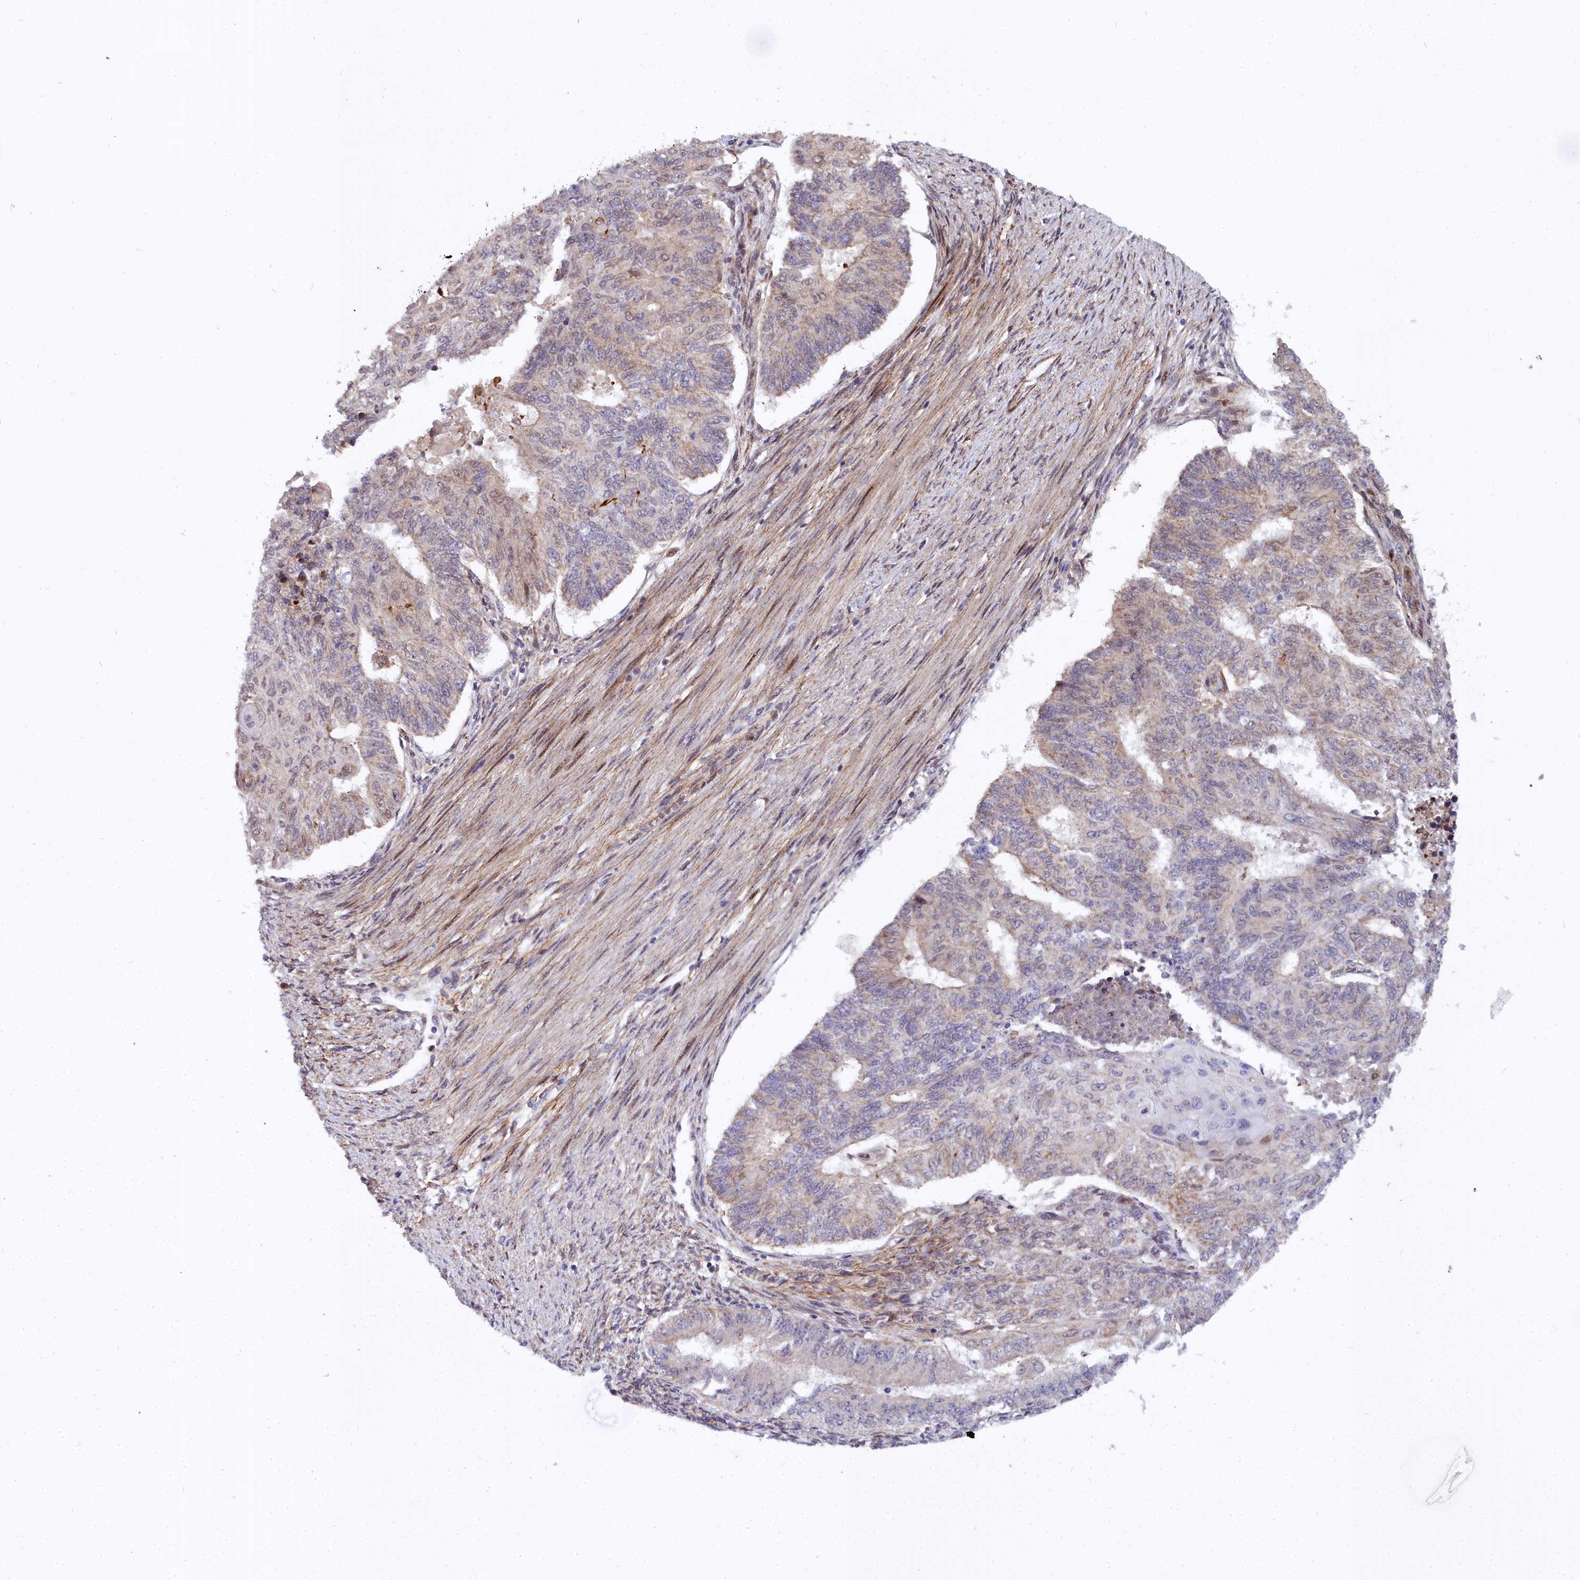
{"staining": {"intensity": "weak", "quantity": "<25%", "location": "cytoplasmic/membranous"}, "tissue": "endometrial cancer", "cell_type": "Tumor cells", "image_type": "cancer", "snomed": [{"axis": "morphology", "description": "Adenocarcinoma, NOS"}, {"axis": "topography", "description": "Endometrium"}], "caption": "This is an immunohistochemistry image of endometrial adenocarcinoma. There is no staining in tumor cells.", "gene": "MRPS11", "patient": {"sex": "female", "age": 32}}